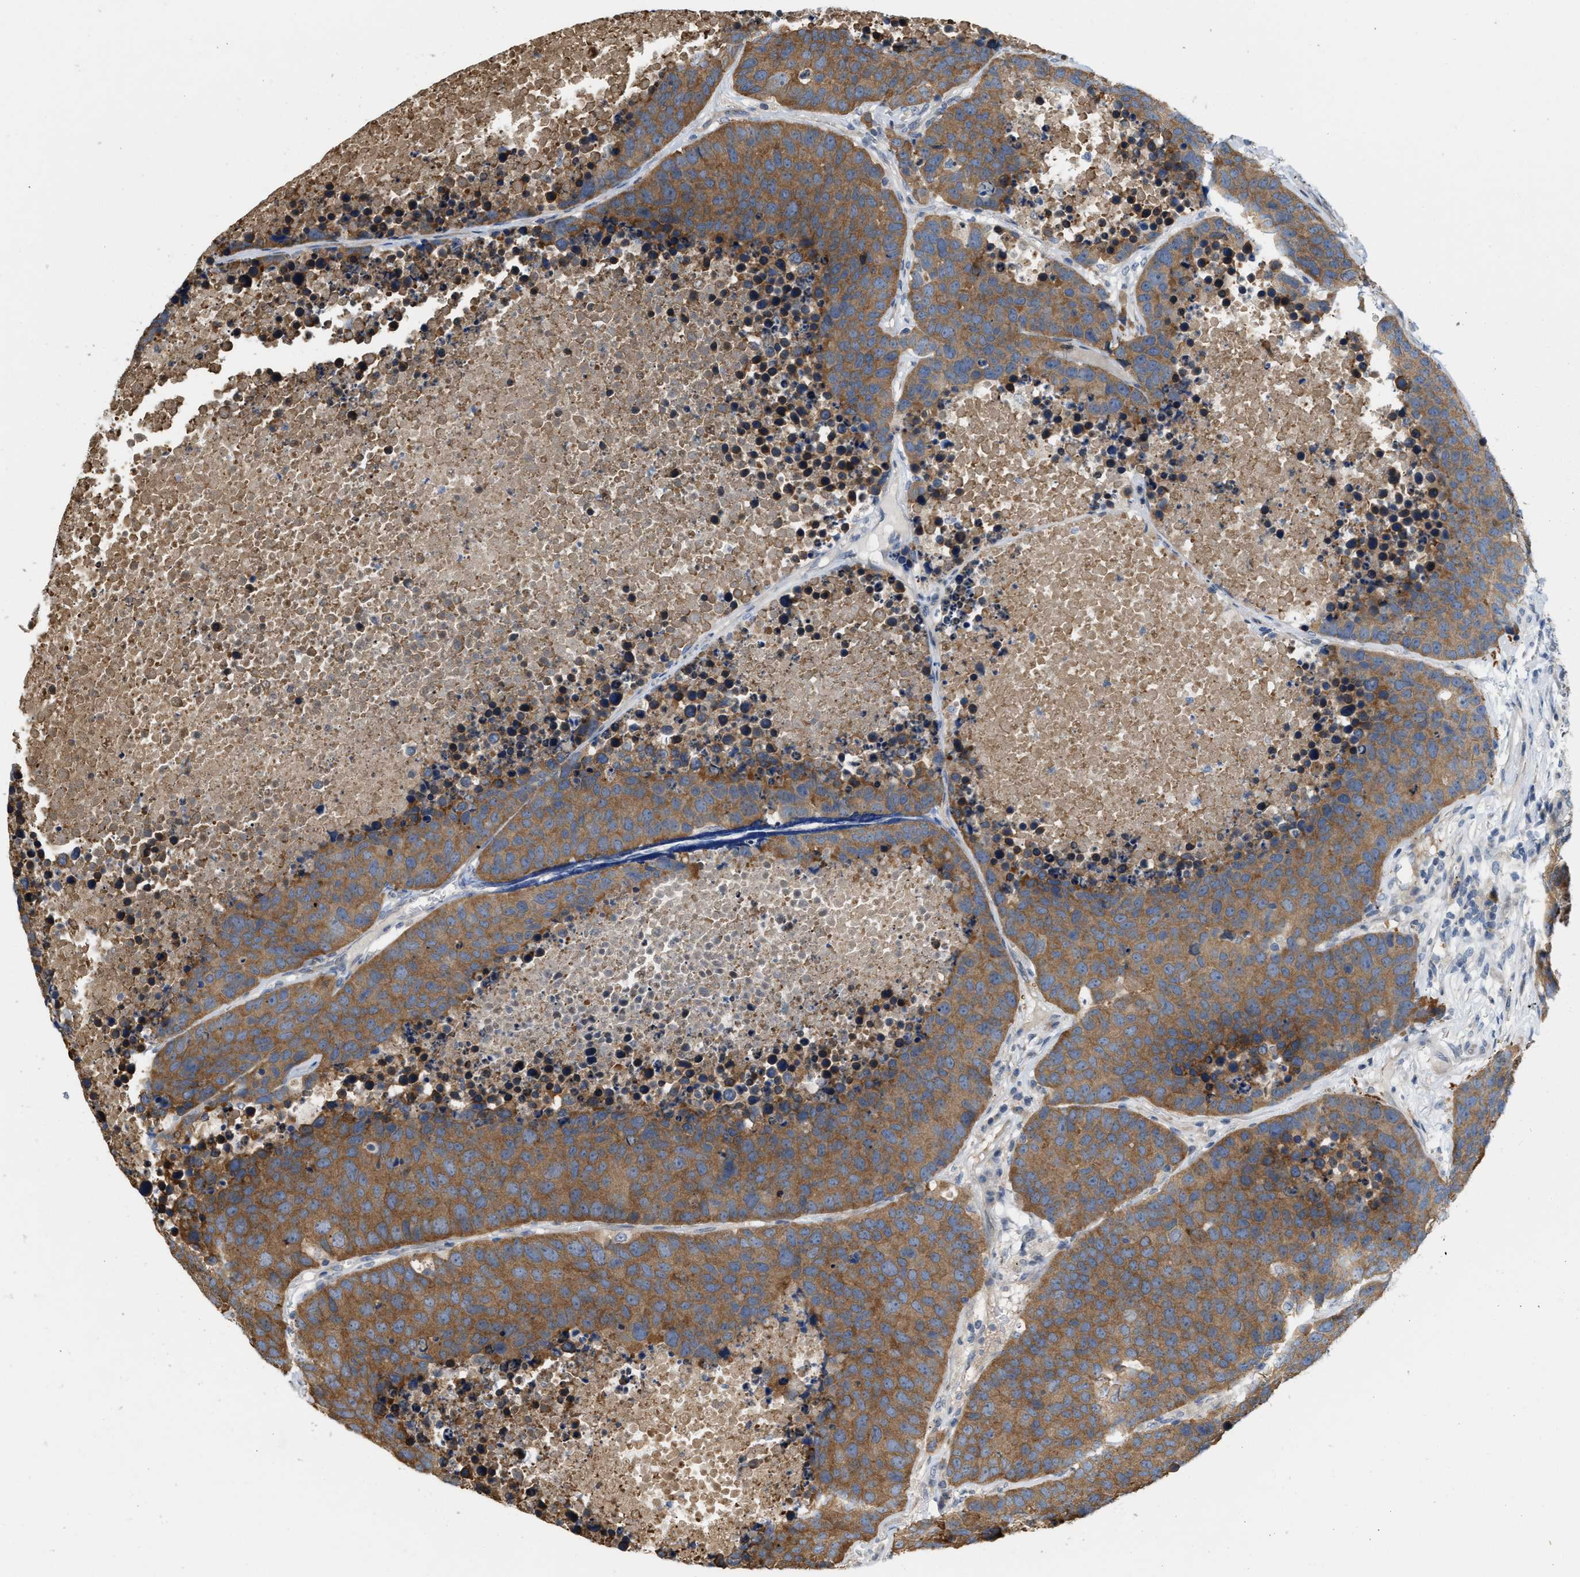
{"staining": {"intensity": "moderate", "quantity": ">75%", "location": "cytoplasmic/membranous"}, "tissue": "carcinoid", "cell_type": "Tumor cells", "image_type": "cancer", "snomed": [{"axis": "morphology", "description": "Carcinoid, malignant, NOS"}, {"axis": "topography", "description": "Lung"}], "caption": "A brown stain labels moderate cytoplasmic/membranous staining of a protein in carcinoid tumor cells.", "gene": "CSNK1A1", "patient": {"sex": "male", "age": 60}}